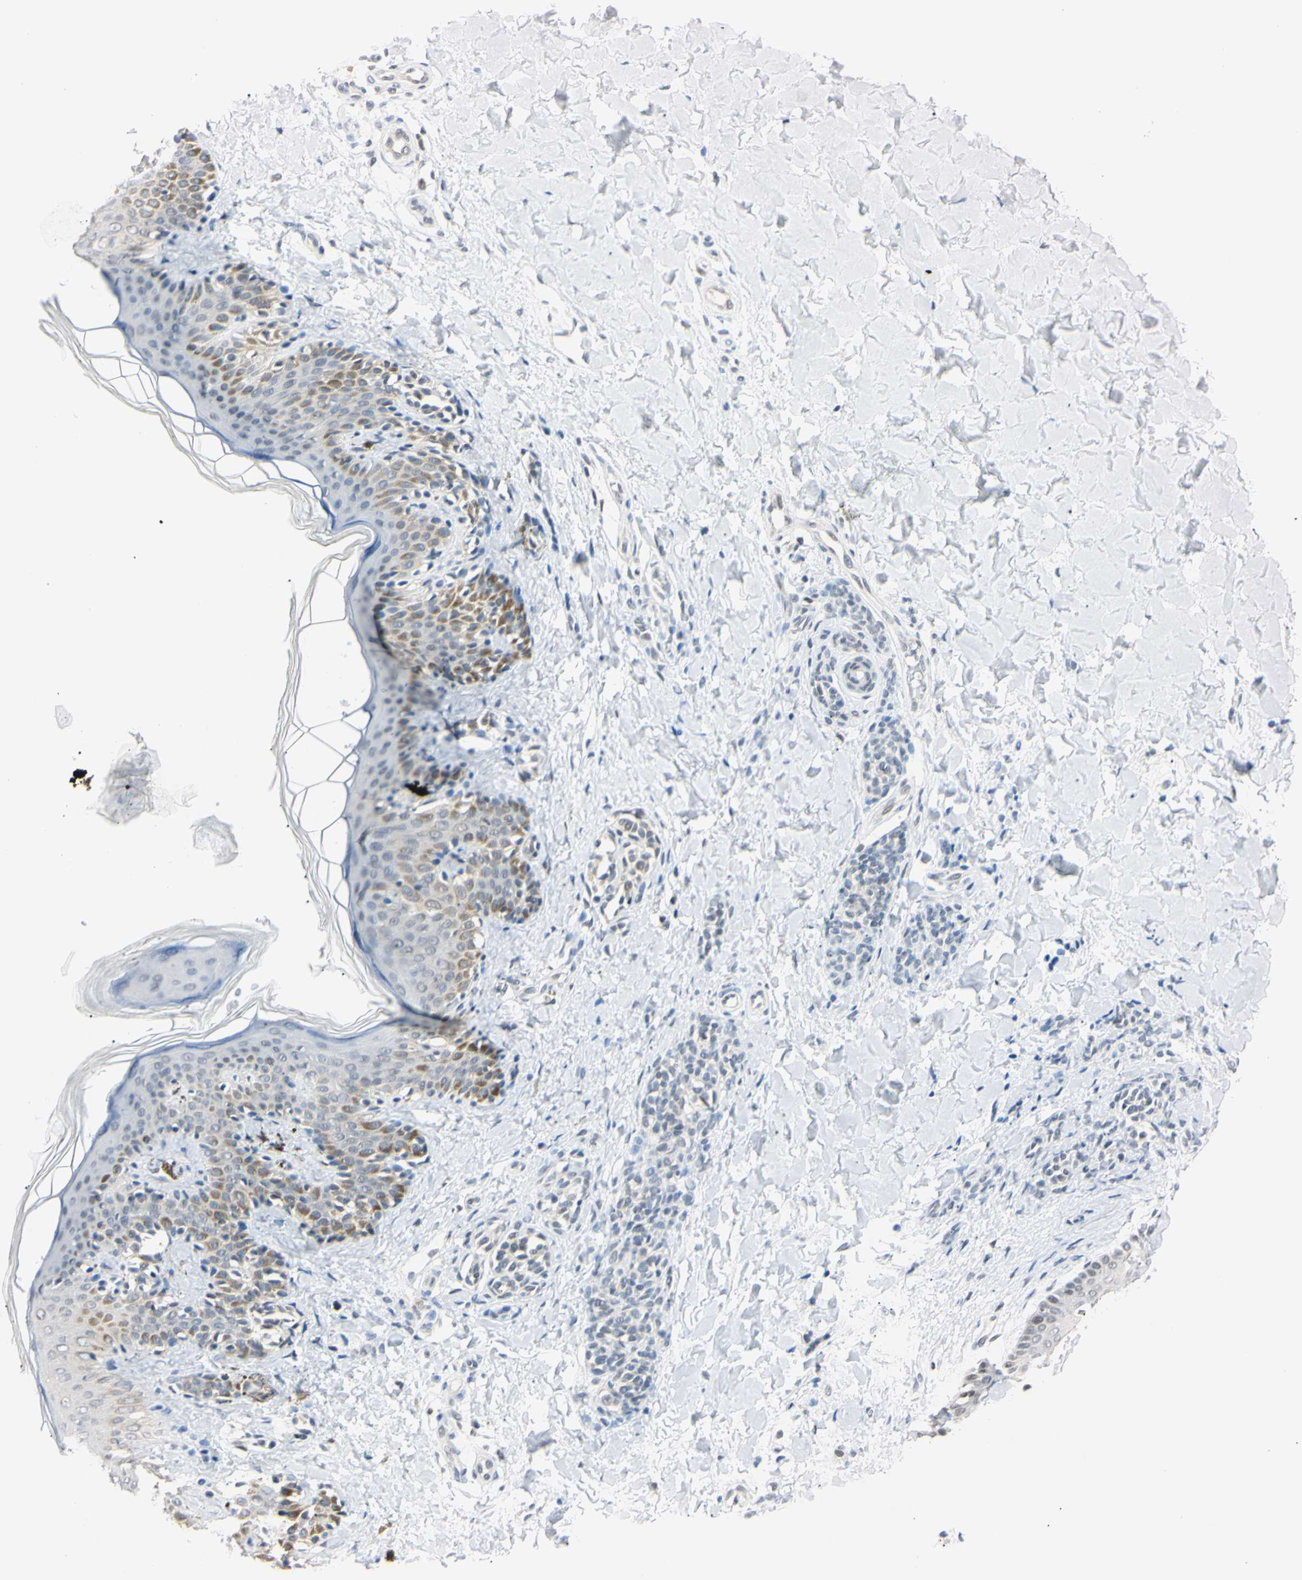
{"staining": {"intensity": "negative", "quantity": "none", "location": "none"}, "tissue": "skin", "cell_type": "Fibroblasts", "image_type": "normal", "snomed": [{"axis": "morphology", "description": "Normal tissue, NOS"}, {"axis": "topography", "description": "Skin"}], "caption": "Image shows no protein positivity in fibroblasts of normal skin. The staining is performed using DAB brown chromogen with nuclei counter-stained in using hematoxylin.", "gene": "C1orf174", "patient": {"sex": "male", "age": 16}}